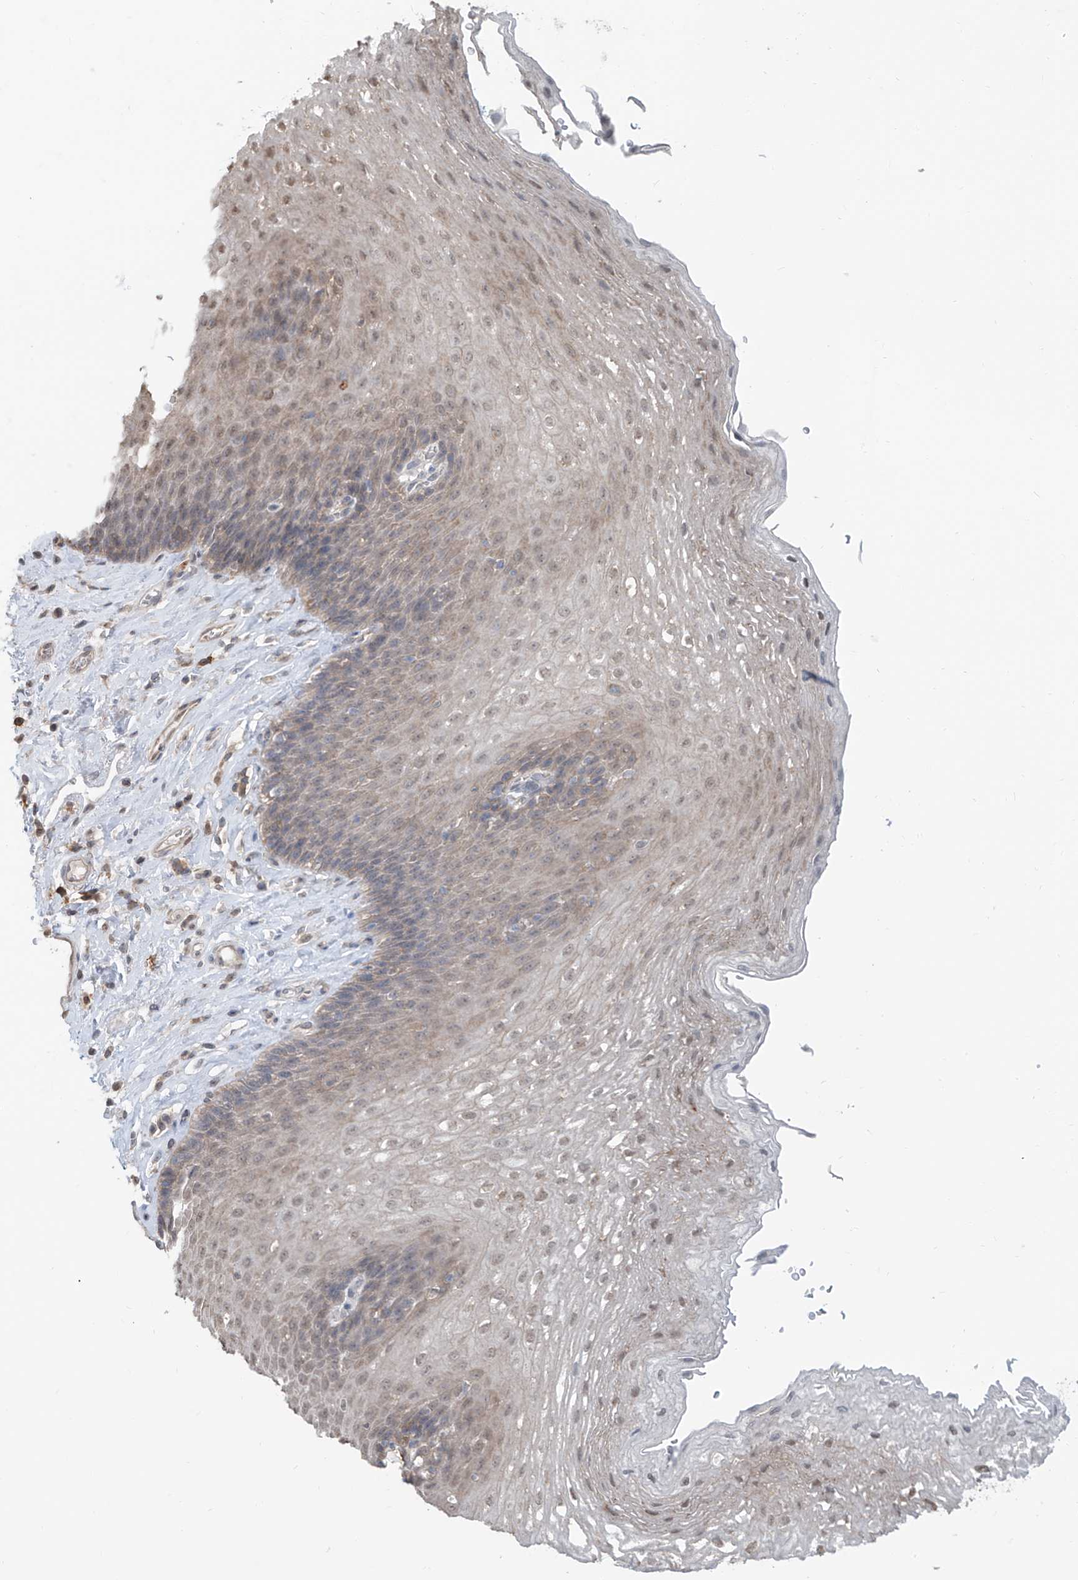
{"staining": {"intensity": "weak", "quantity": "25%-75%", "location": "cytoplasmic/membranous,nuclear"}, "tissue": "esophagus", "cell_type": "Squamous epithelial cells", "image_type": "normal", "snomed": [{"axis": "morphology", "description": "Normal tissue, NOS"}, {"axis": "topography", "description": "Esophagus"}], "caption": "DAB immunohistochemical staining of benign human esophagus demonstrates weak cytoplasmic/membranous,nuclear protein positivity in approximately 25%-75% of squamous epithelial cells.", "gene": "KCNK10", "patient": {"sex": "female", "age": 66}}